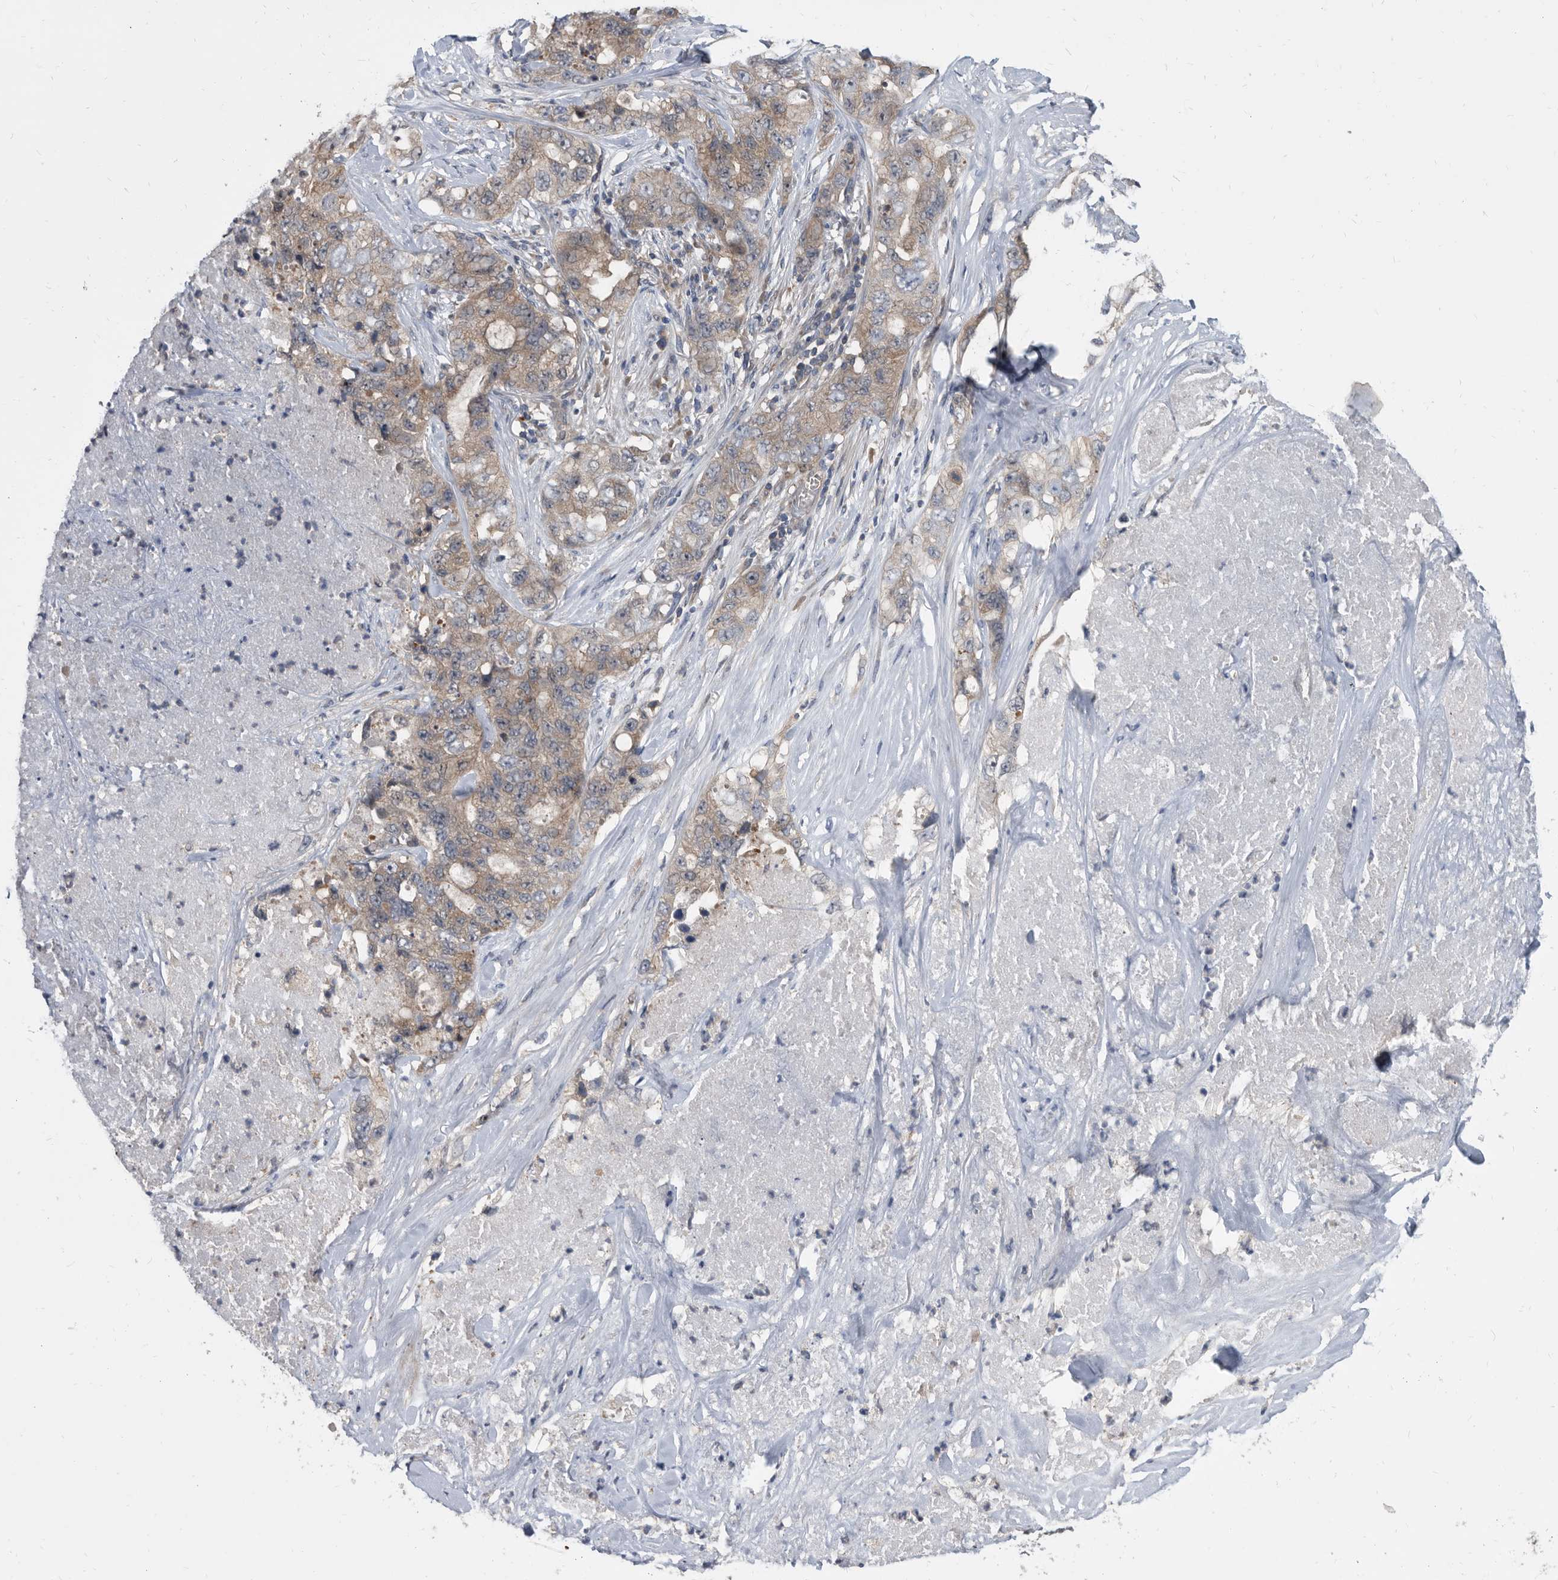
{"staining": {"intensity": "weak", "quantity": "25%-75%", "location": "cytoplasmic/membranous"}, "tissue": "lung cancer", "cell_type": "Tumor cells", "image_type": "cancer", "snomed": [{"axis": "morphology", "description": "Adenocarcinoma, NOS"}, {"axis": "topography", "description": "Lung"}], "caption": "This photomicrograph reveals immunohistochemistry (IHC) staining of human lung cancer, with low weak cytoplasmic/membranous staining in approximately 25%-75% of tumor cells.", "gene": "APEH", "patient": {"sex": "female", "age": 51}}